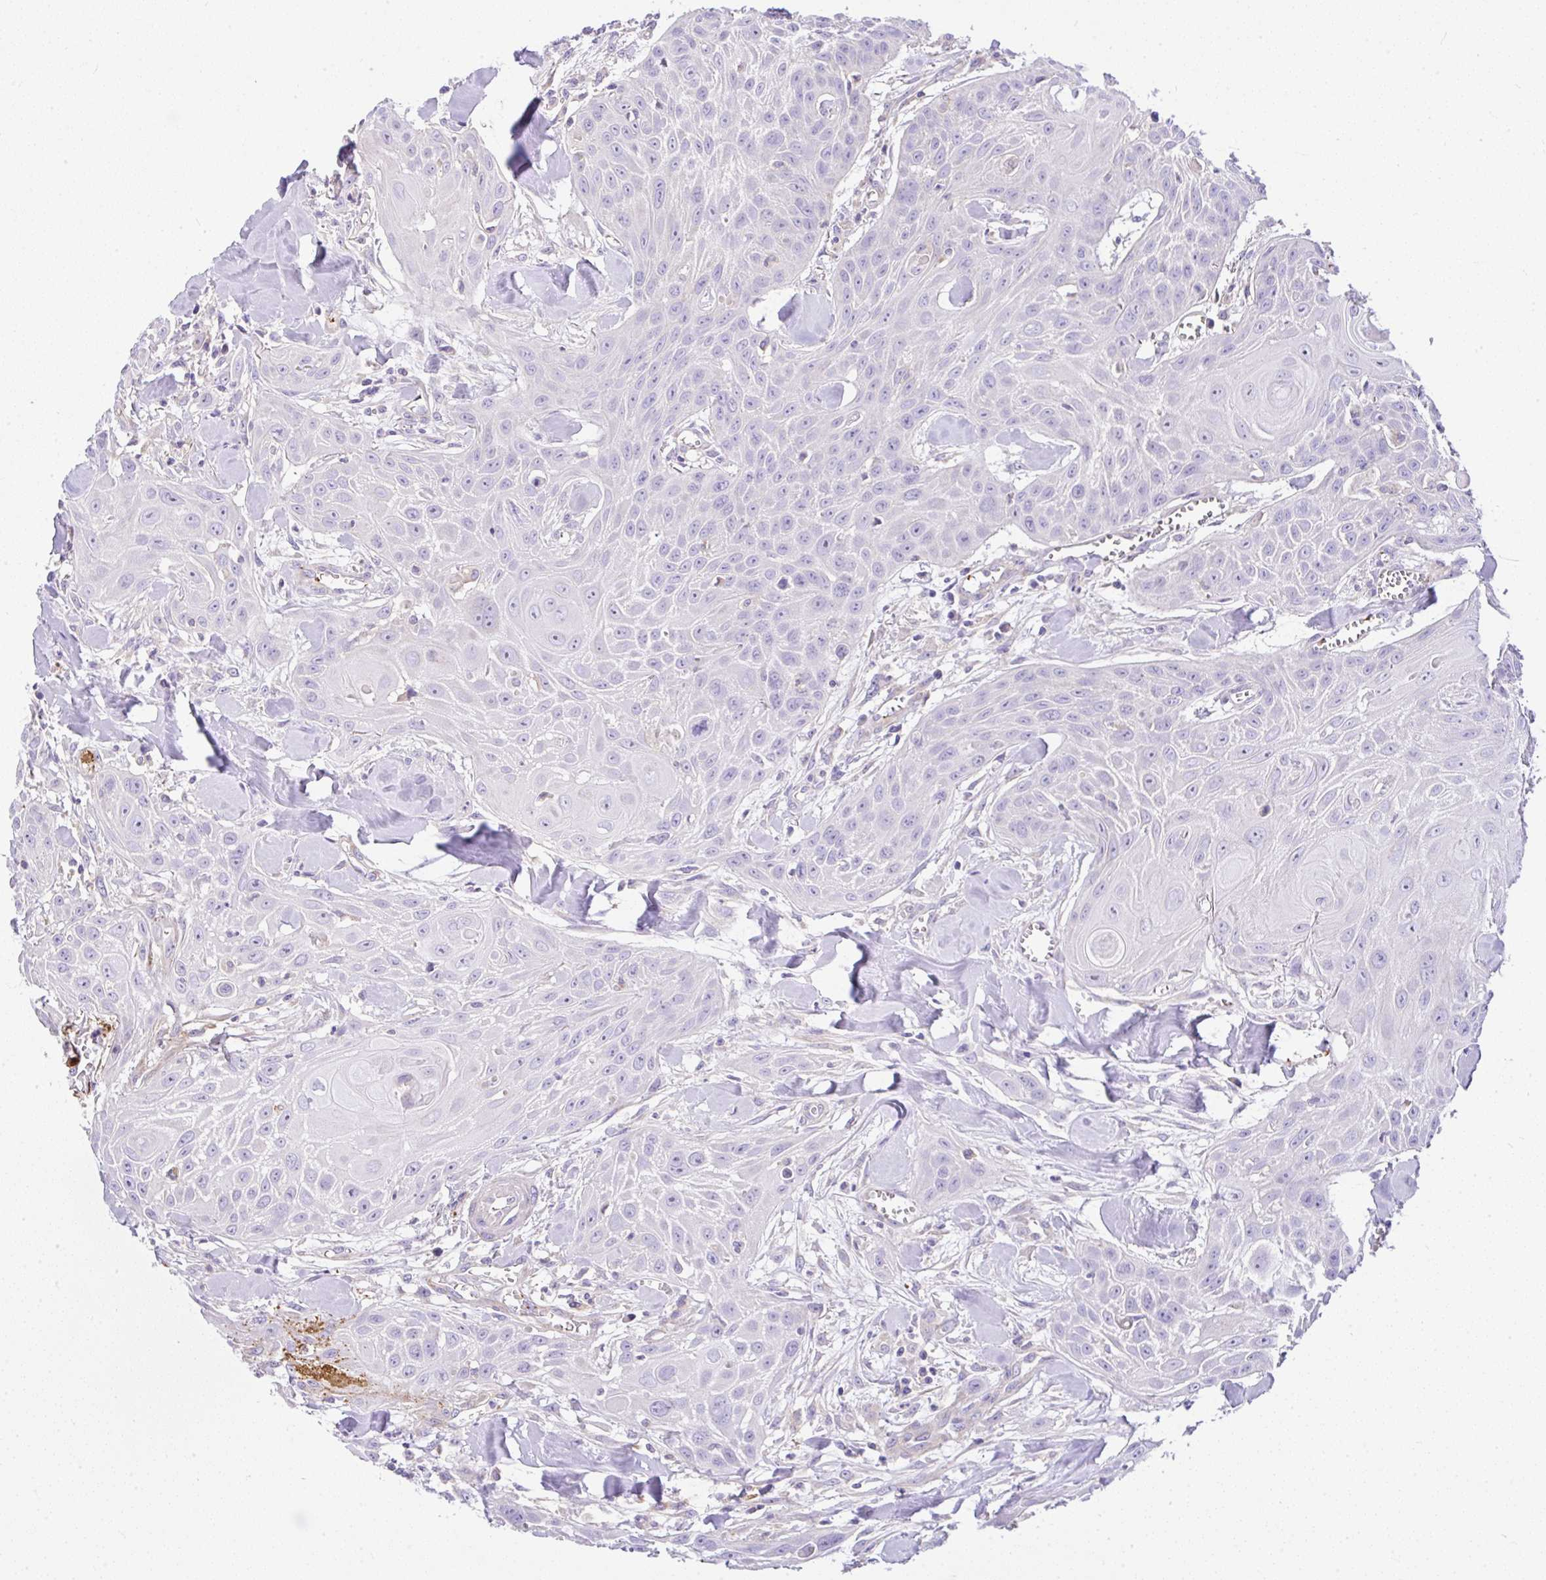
{"staining": {"intensity": "negative", "quantity": "none", "location": "none"}, "tissue": "head and neck cancer", "cell_type": "Tumor cells", "image_type": "cancer", "snomed": [{"axis": "morphology", "description": "Squamous cell carcinoma, NOS"}, {"axis": "topography", "description": "Lymph node"}, {"axis": "topography", "description": "Salivary gland"}, {"axis": "topography", "description": "Head-Neck"}], "caption": "IHC image of human head and neck squamous cell carcinoma stained for a protein (brown), which displays no expression in tumor cells.", "gene": "CCDC142", "patient": {"sex": "female", "age": 74}}